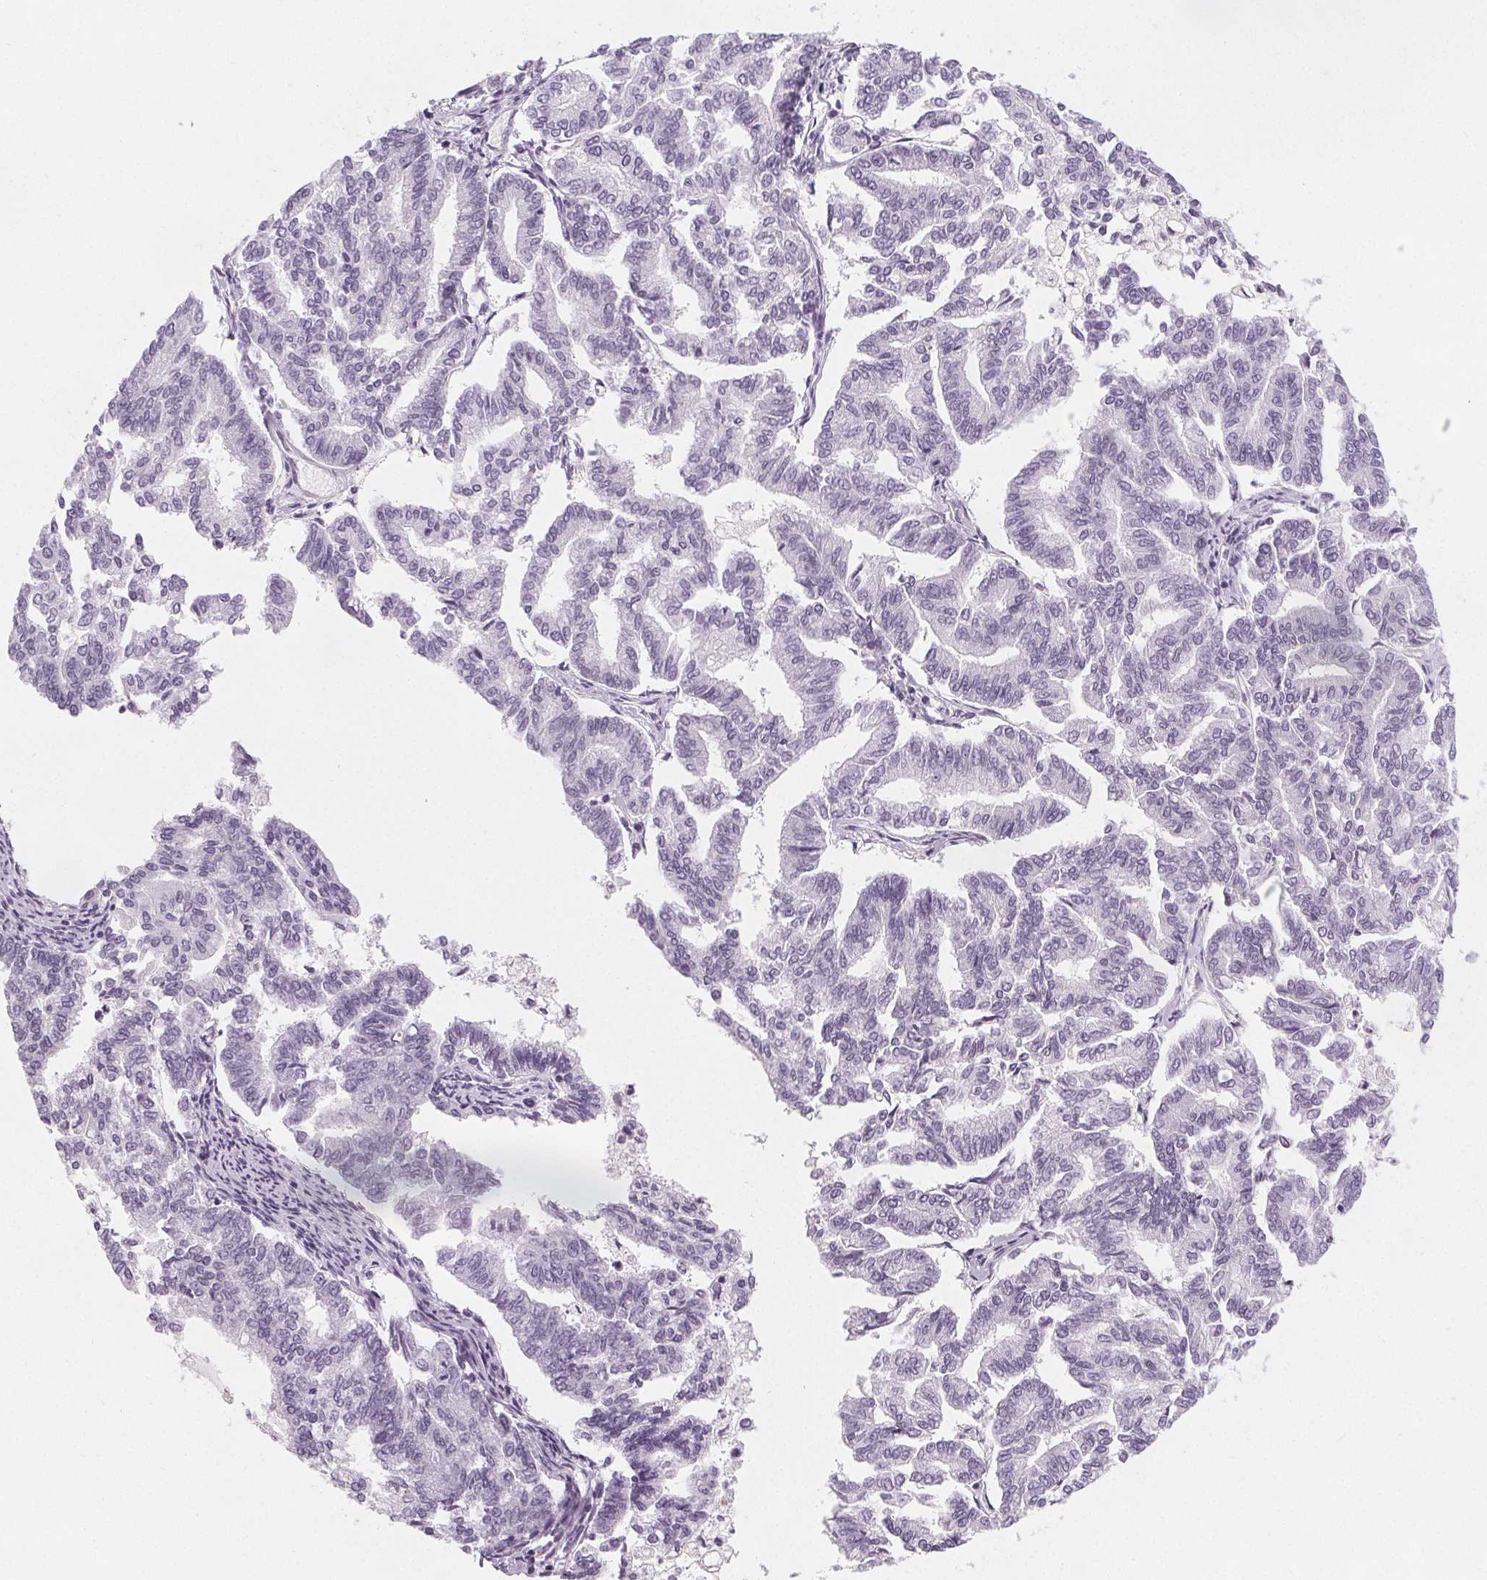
{"staining": {"intensity": "negative", "quantity": "none", "location": "none"}, "tissue": "endometrial cancer", "cell_type": "Tumor cells", "image_type": "cancer", "snomed": [{"axis": "morphology", "description": "Adenocarcinoma, NOS"}, {"axis": "topography", "description": "Endometrium"}], "caption": "IHC image of adenocarcinoma (endometrial) stained for a protein (brown), which exhibits no staining in tumor cells. (Brightfield microscopy of DAB immunohistochemistry at high magnification).", "gene": "SLC5A12", "patient": {"sex": "female", "age": 79}}